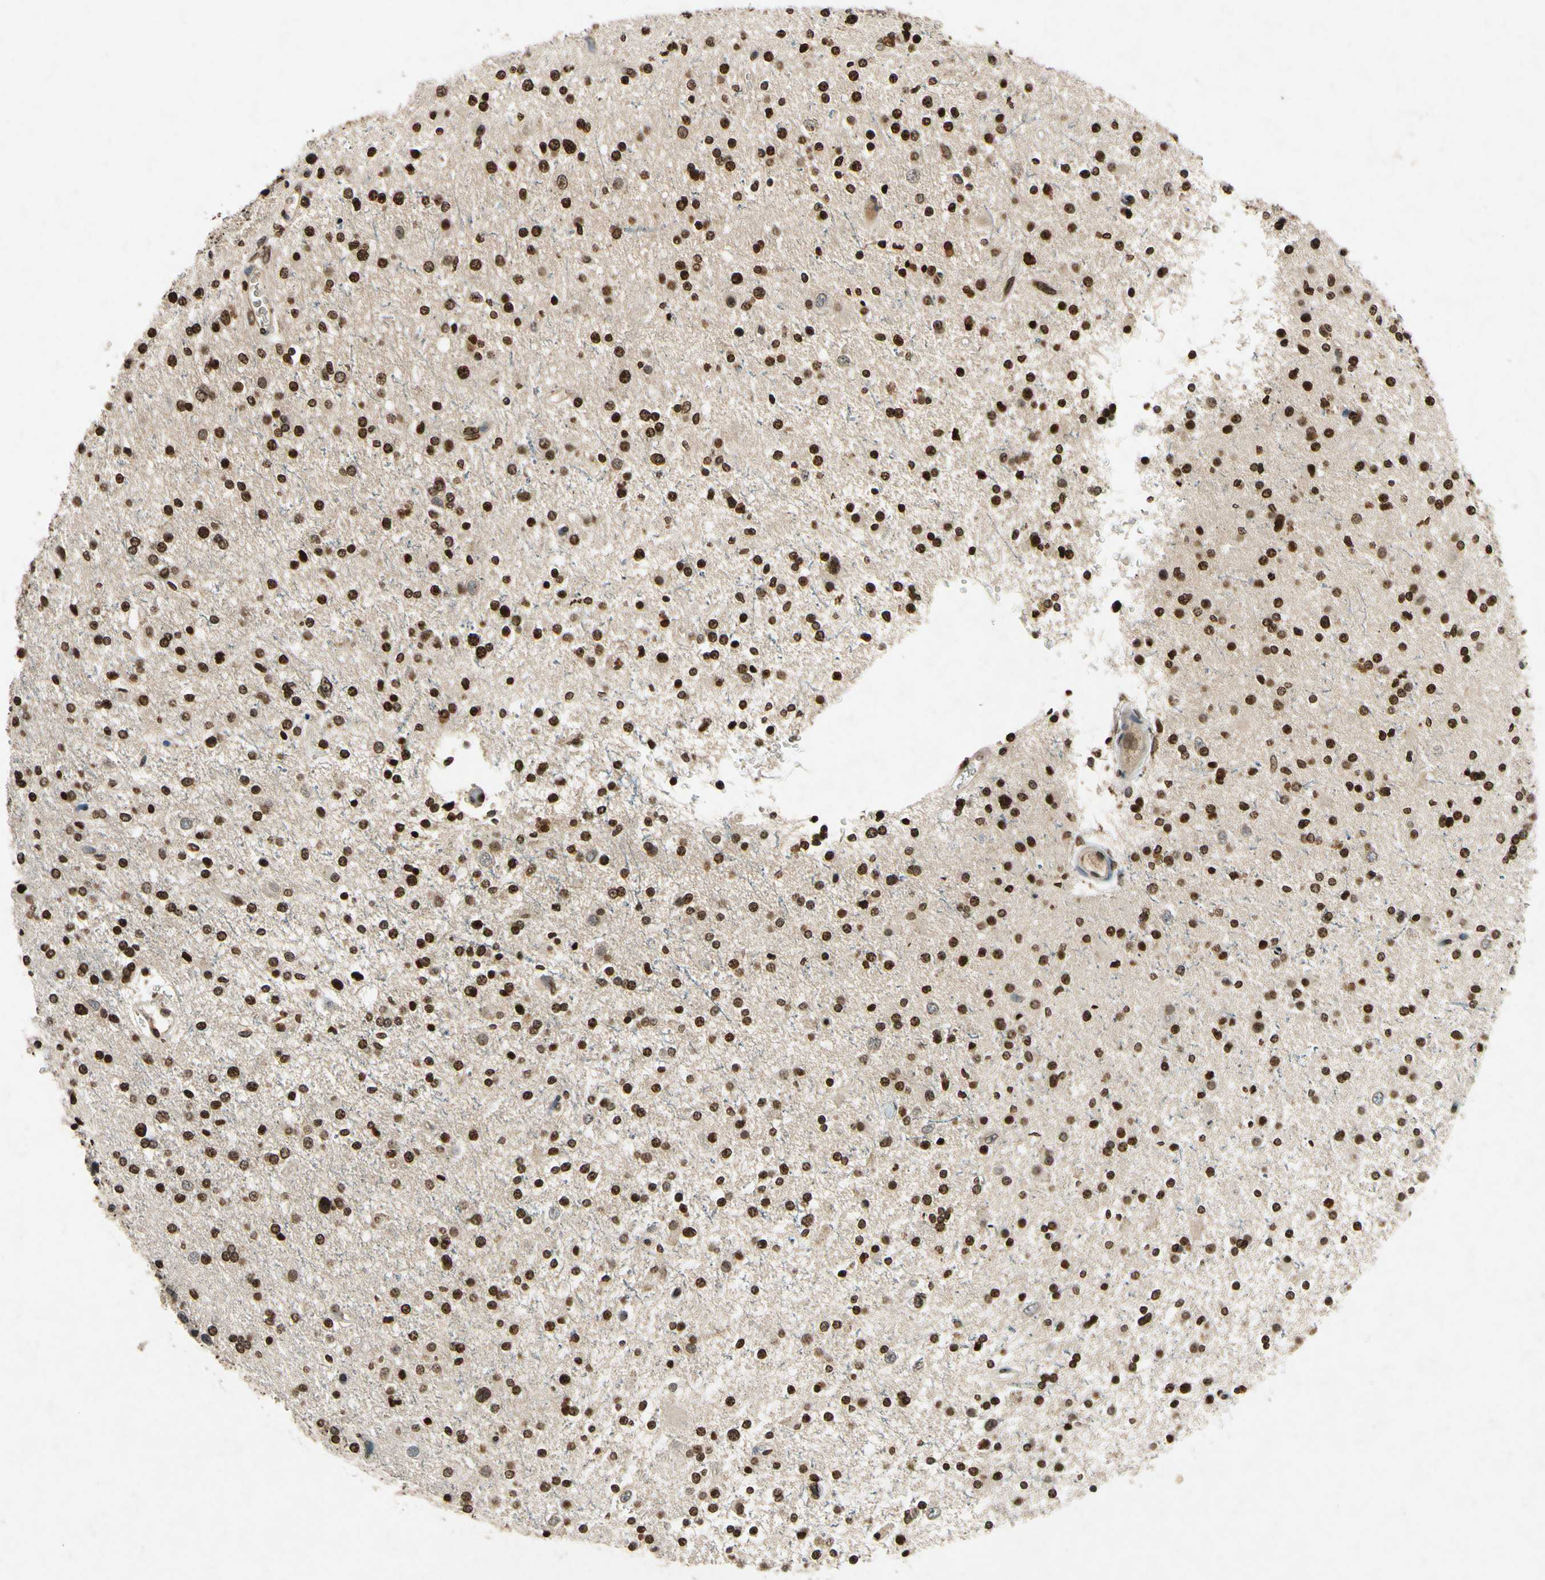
{"staining": {"intensity": "strong", "quantity": ">75%", "location": "nuclear"}, "tissue": "glioma", "cell_type": "Tumor cells", "image_type": "cancer", "snomed": [{"axis": "morphology", "description": "Glioma, malignant, High grade"}, {"axis": "topography", "description": "Brain"}], "caption": "Tumor cells demonstrate high levels of strong nuclear staining in about >75% of cells in malignant glioma (high-grade).", "gene": "HOXB3", "patient": {"sex": "male", "age": 33}}